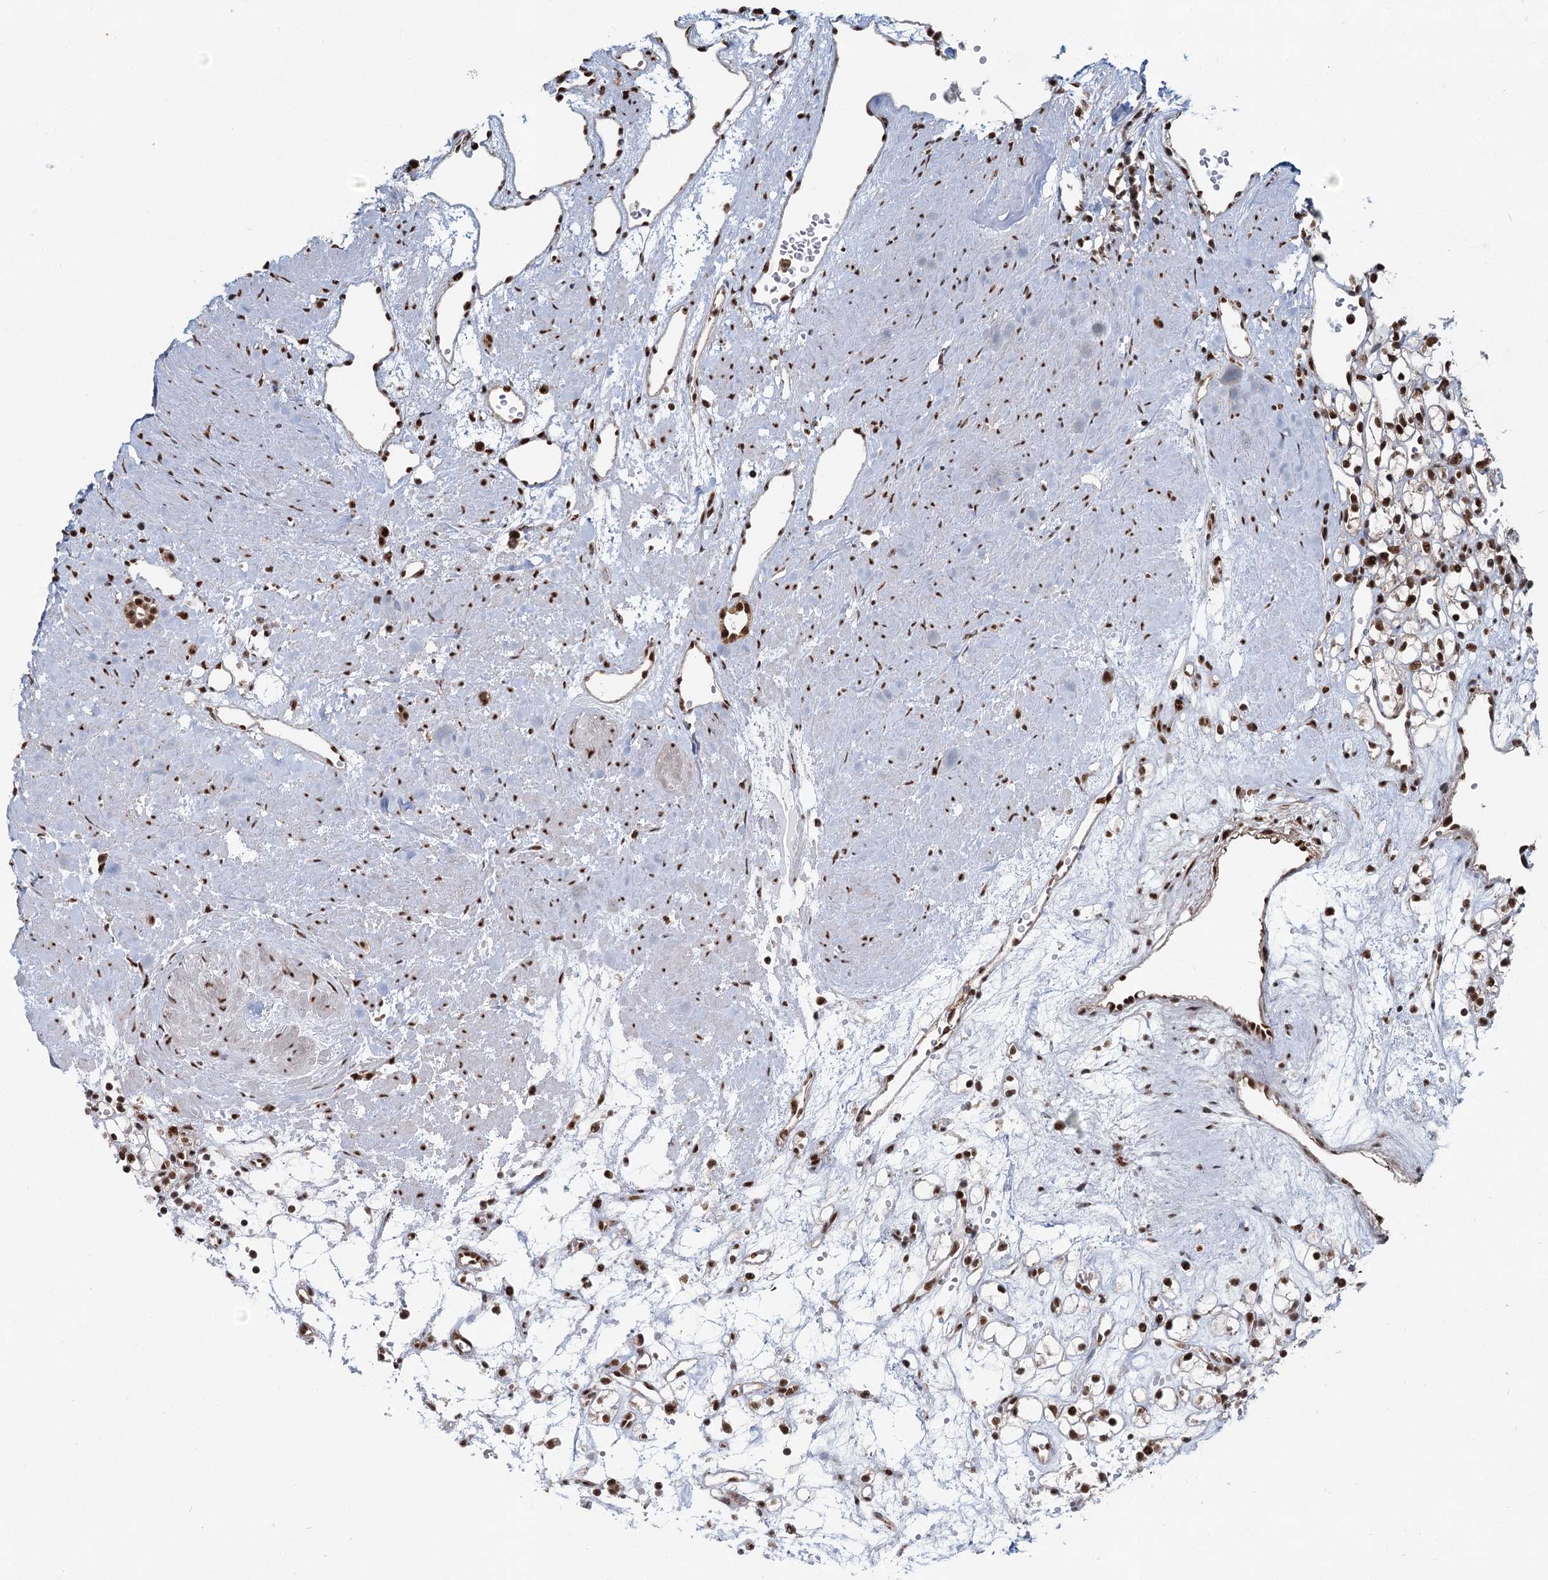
{"staining": {"intensity": "strong", "quantity": ">75%", "location": "nuclear"}, "tissue": "renal cancer", "cell_type": "Tumor cells", "image_type": "cancer", "snomed": [{"axis": "morphology", "description": "Adenocarcinoma, NOS"}, {"axis": "topography", "description": "Kidney"}], "caption": "IHC histopathology image of neoplastic tissue: renal adenocarcinoma stained using immunohistochemistry exhibits high levels of strong protein expression localized specifically in the nuclear of tumor cells, appearing as a nuclear brown color.", "gene": "GPALPP1", "patient": {"sex": "female", "age": 59}}